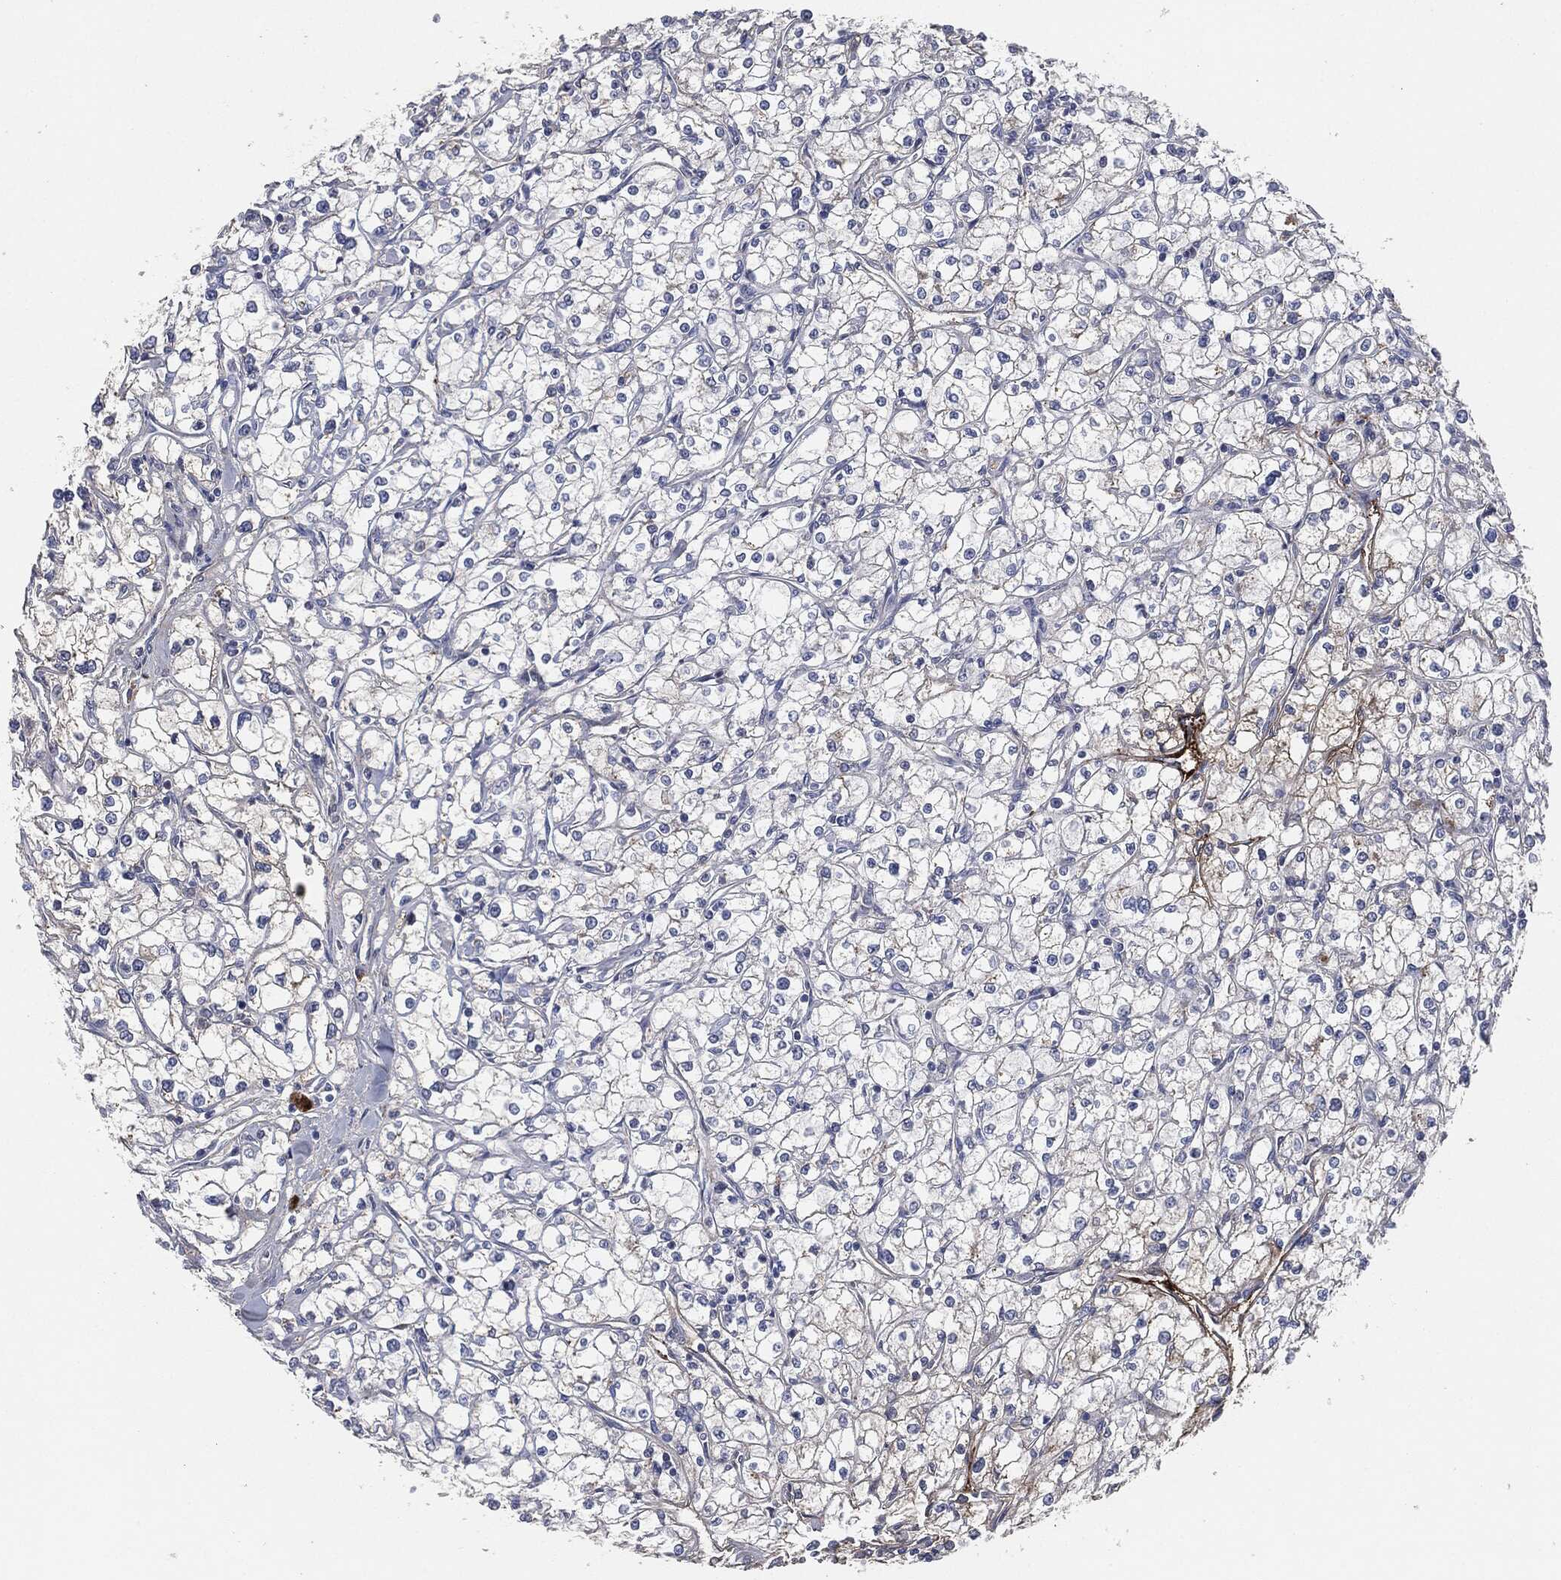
{"staining": {"intensity": "negative", "quantity": "none", "location": "none"}, "tissue": "renal cancer", "cell_type": "Tumor cells", "image_type": "cancer", "snomed": [{"axis": "morphology", "description": "Adenocarcinoma, NOS"}, {"axis": "topography", "description": "Kidney"}], "caption": "Human renal cancer (adenocarcinoma) stained for a protein using immunohistochemistry exhibits no positivity in tumor cells.", "gene": "APOB", "patient": {"sex": "male", "age": 67}}